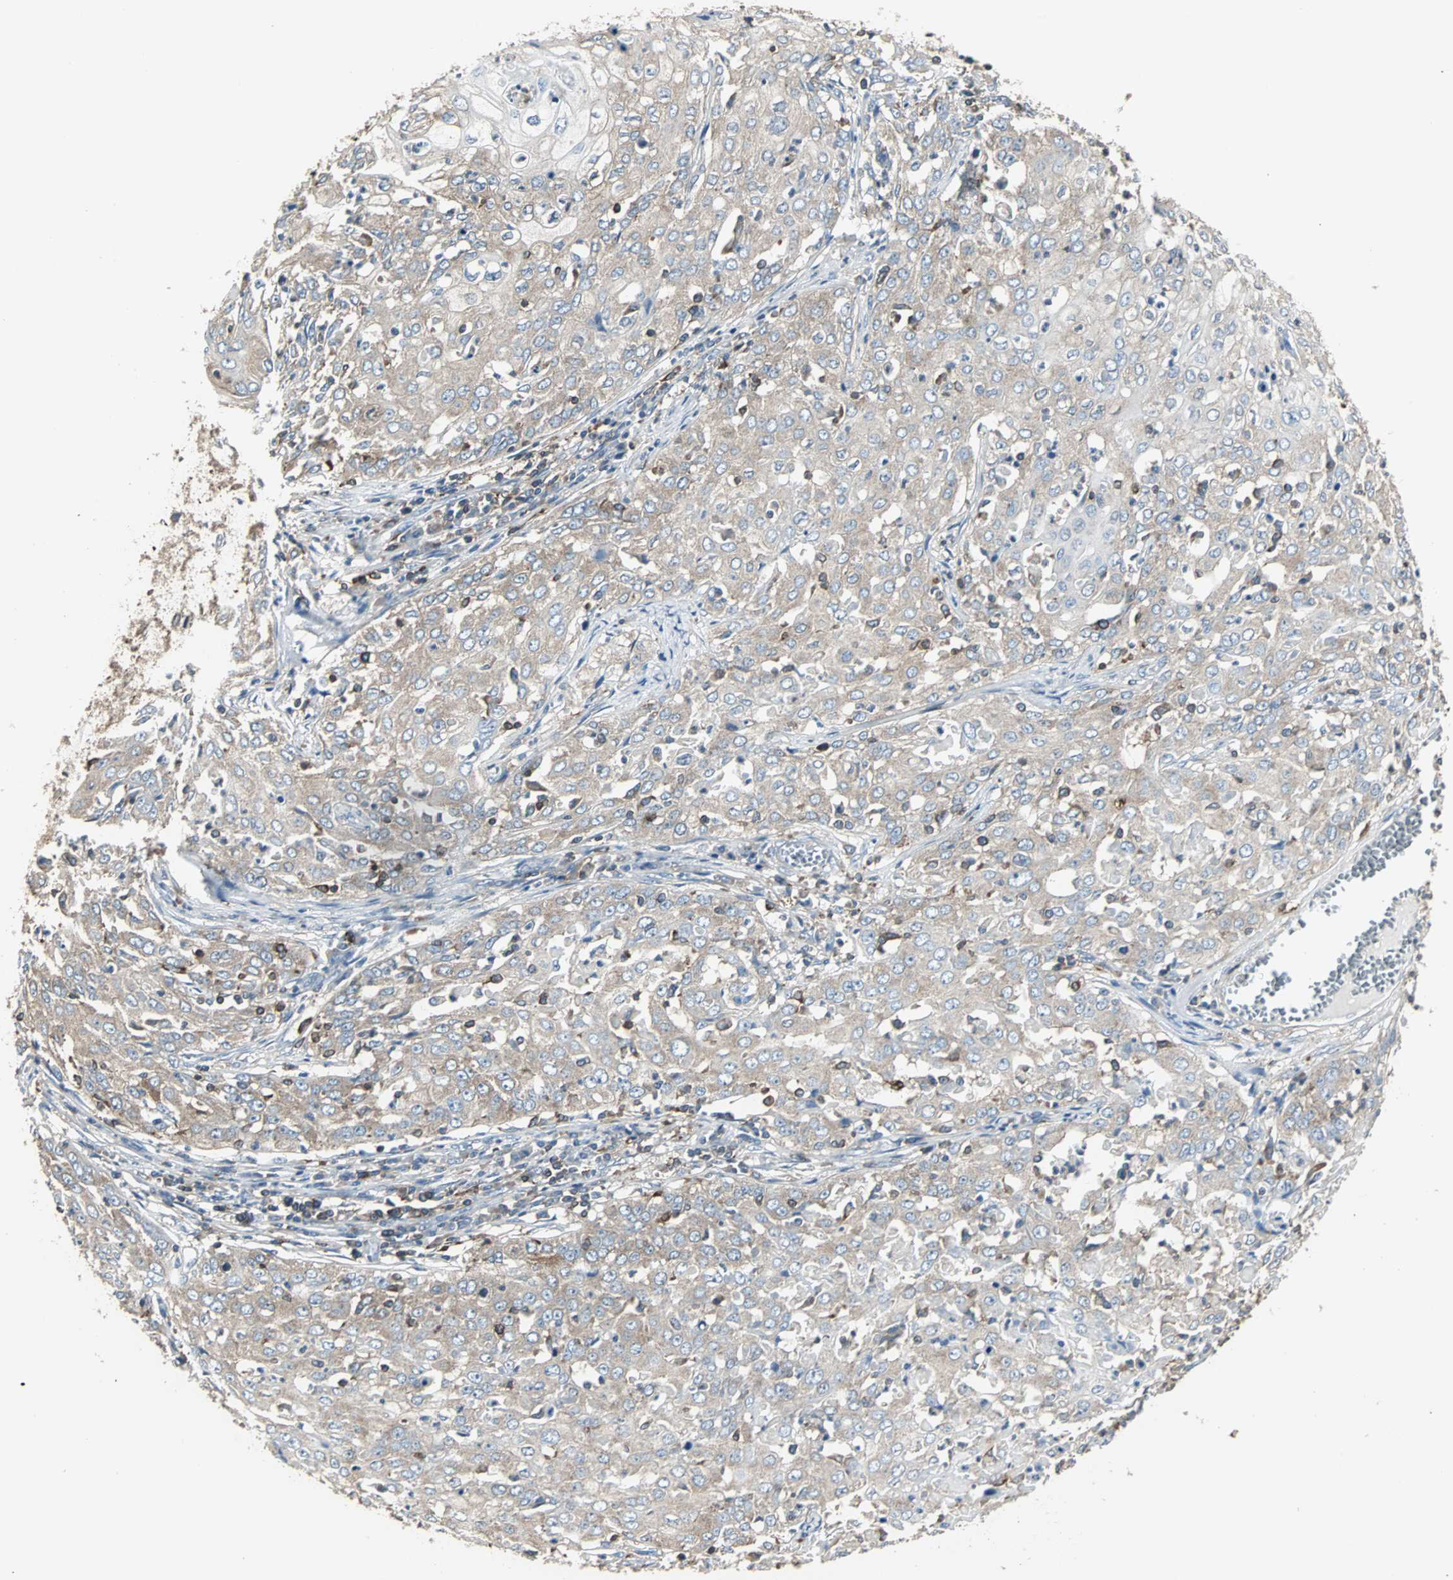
{"staining": {"intensity": "weak", "quantity": ">75%", "location": "cytoplasmic/membranous"}, "tissue": "cervical cancer", "cell_type": "Tumor cells", "image_type": "cancer", "snomed": [{"axis": "morphology", "description": "Squamous cell carcinoma, NOS"}, {"axis": "topography", "description": "Cervix"}], "caption": "Immunohistochemical staining of human squamous cell carcinoma (cervical) shows low levels of weak cytoplasmic/membranous positivity in approximately >75% of tumor cells.", "gene": "LRRFIP1", "patient": {"sex": "female", "age": 39}}